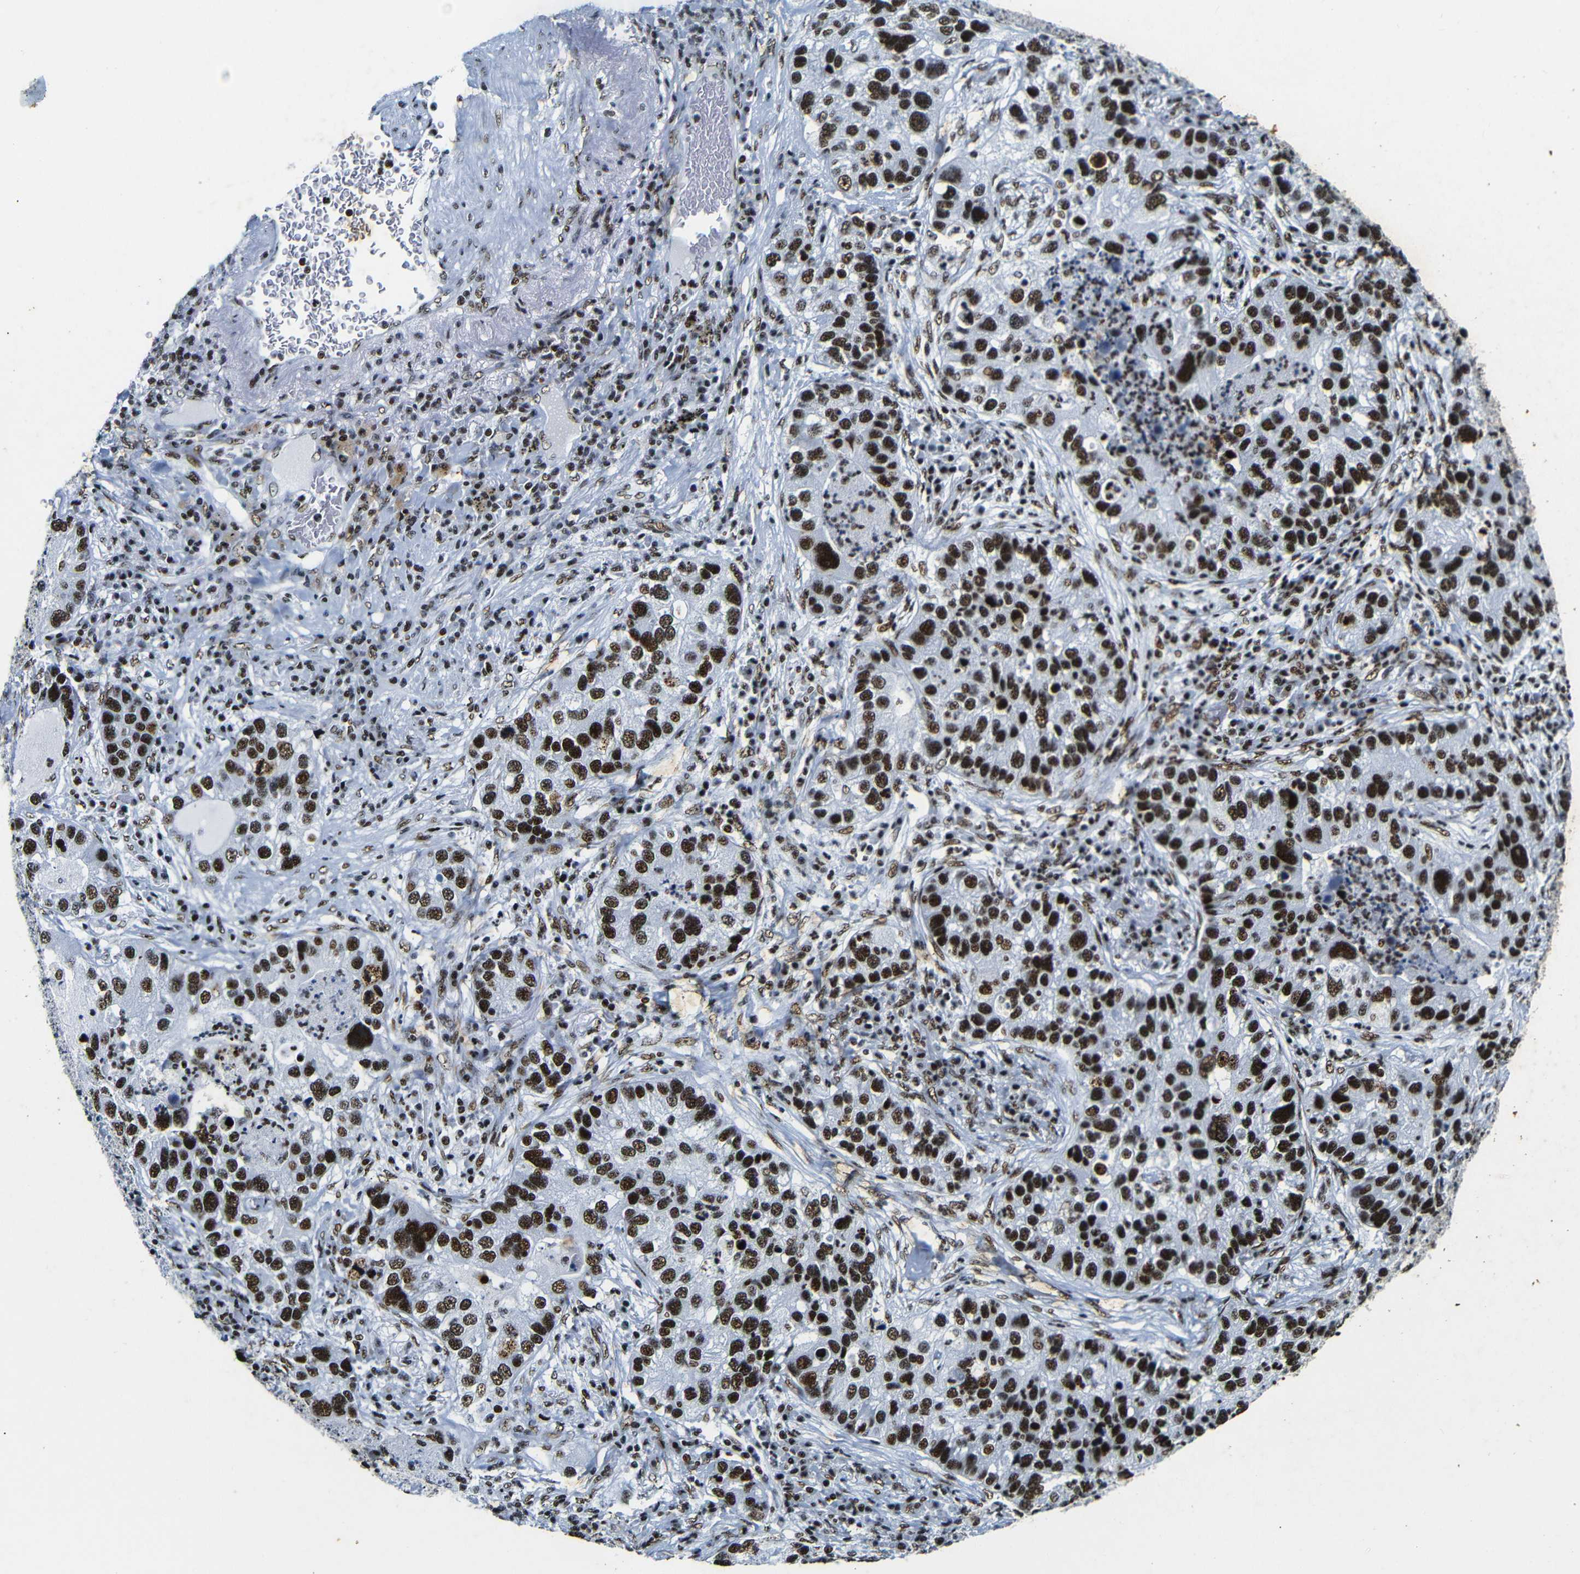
{"staining": {"intensity": "strong", "quantity": ">75%", "location": "nuclear"}, "tissue": "lung cancer", "cell_type": "Tumor cells", "image_type": "cancer", "snomed": [{"axis": "morphology", "description": "Normal tissue, NOS"}, {"axis": "morphology", "description": "Adenocarcinoma, NOS"}, {"axis": "topography", "description": "Bronchus"}, {"axis": "topography", "description": "Lung"}], "caption": "Brown immunohistochemical staining in lung cancer (adenocarcinoma) displays strong nuclear positivity in about >75% of tumor cells.", "gene": "SRSF1", "patient": {"sex": "male", "age": 54}}